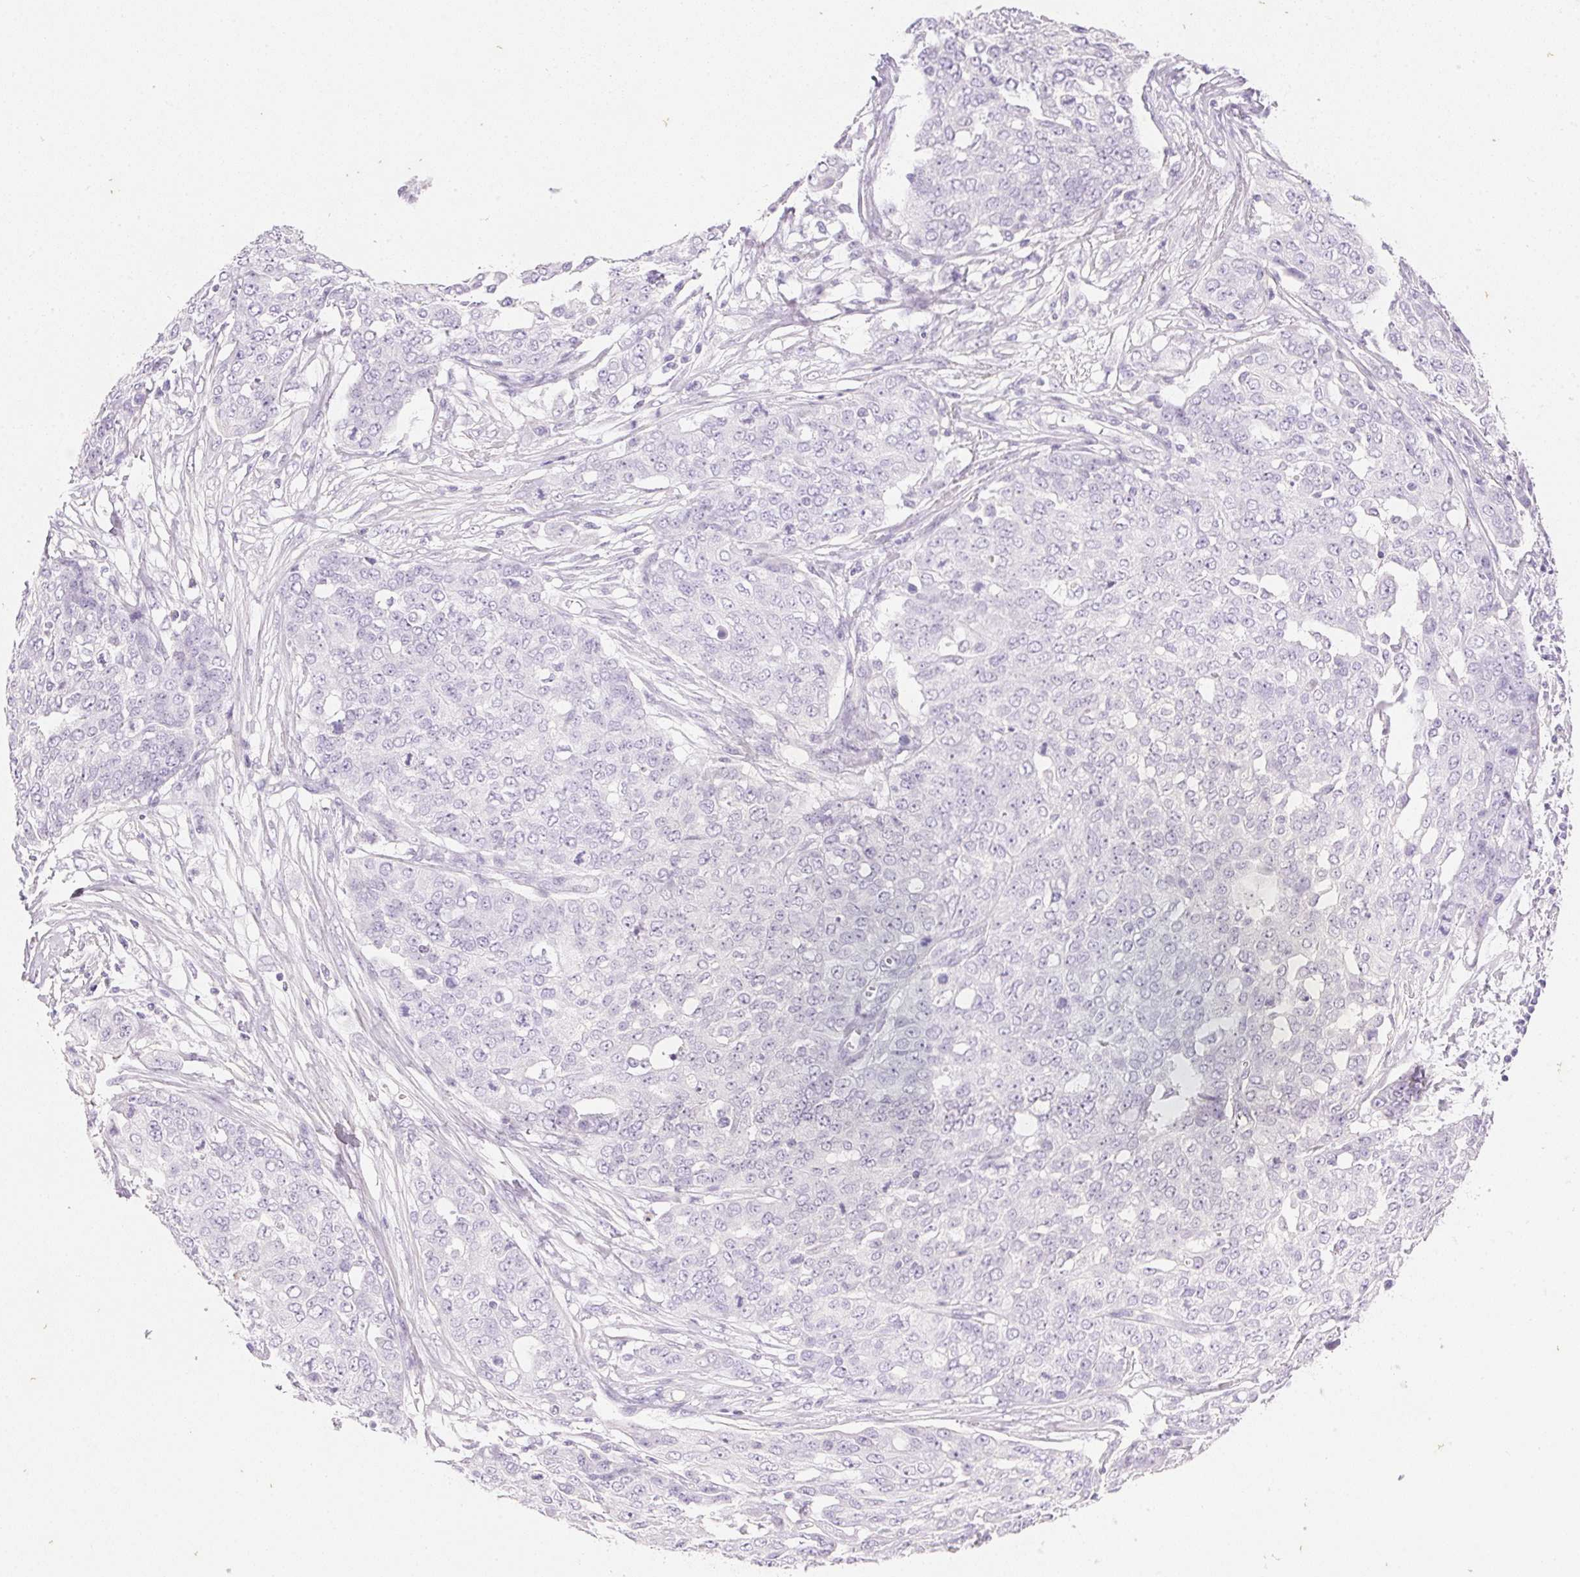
{"staining": {"intensity": "negative", "quantity": "none", "location": "none"}, "tissue": "ovarian cancer", "cell_type": "Tumor cells", "image_type": "cancer", "snomed": [{"axis": "morphology", "description": "Cystadenocarcinoma, serous, NOS"}, {"axis": "topography", "description": "Soft tissue"}, {"axis": "topography", "description": "Ovary"}], "caption": "Histopathology image shows no protein expression in tumor cells of ovarian cancer (serous cystadenocarcinoma) tissue.", "gene": "KCNE2", "patient": {"sex": "female", "age": 57}}